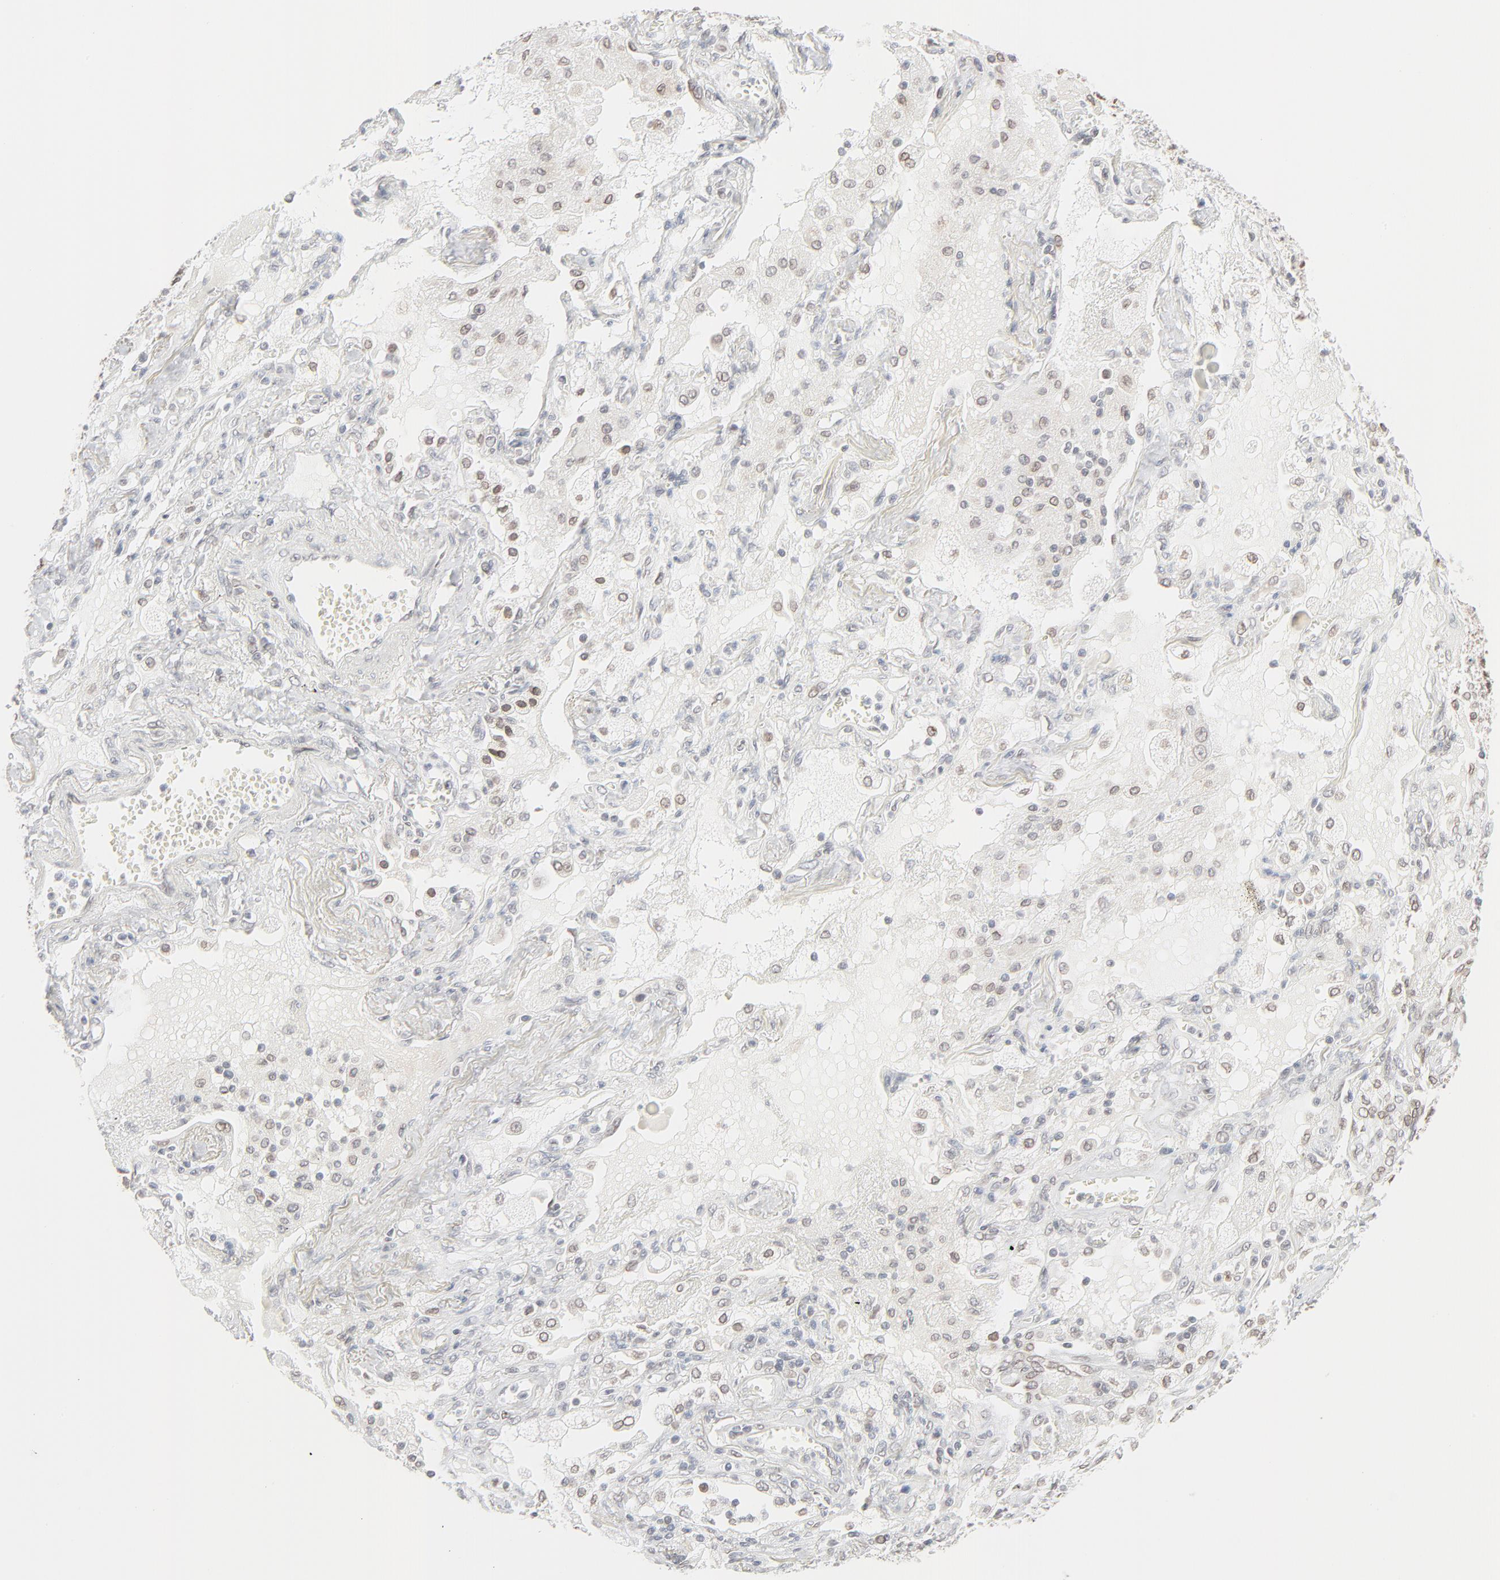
{"staining": {"intensity": "weak", "quantity": "25%-75%", "location": "cytoplasmic/membranous,nuclear"}, "tissue": "lung cancer", "cell_type": "Tumor cells", "image_type": "cancer", "snomed": [{"axis": "morphology", "description": "Squamous cell carcinoma, NOS"}, {"axis": "topography", "description": "Lung"}], "caption": "Immunohistochemistry (IHC) (DAB) staining of lung cancer (squamous cell carcinoma) exhibits weak cytoplasmic/membranous and nuclear protein expression in about 25%-75% of tumor cells. (brown staining indicates protein expression, while blue staining denotes nuclei).", "gene": "MAD1L1", "patient": {"sex": "female", "age": 76}}